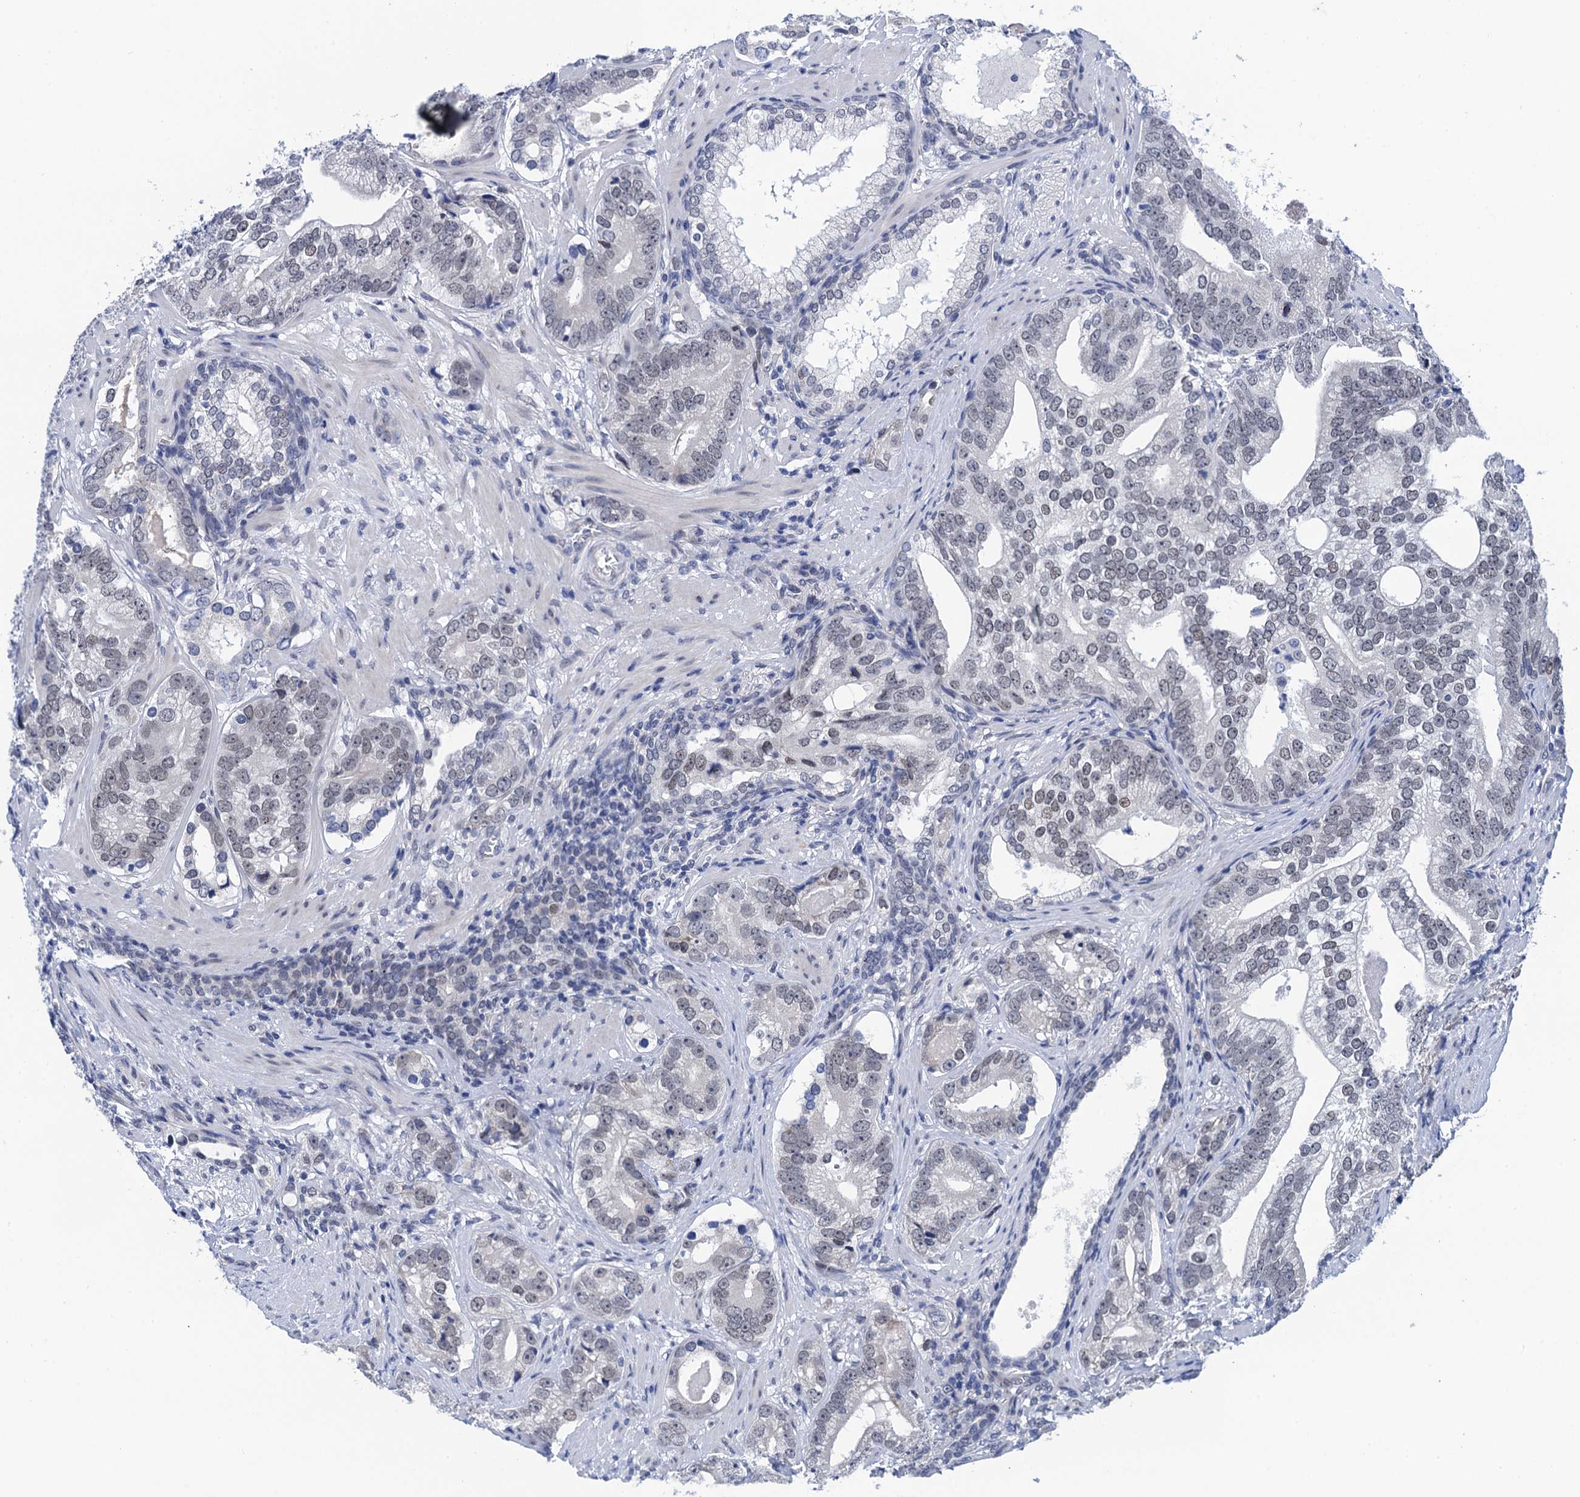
{"staining": {"intensity": "negative", "quantity": "none", "location": "none"}, "tissue": "prostate cancer", "cell_type": "Tumor cells", "image_type": "cancer", "snomed": [{"axis": "morphology", "description": "Adenocarcinoma, High grade"}, {"axis": "topography", "description": "Prostate"}], "caption": "IHC micrograph of neoplastic tissue: human prostate cancer (adenocarcinoma (high-grade)) stained with DAB (3,3'-diaminobenzidine) displays no significant protein positivity in tumor cells.", "gene": "C16orf87", "patient": {"sex": "male", "age": 75}}